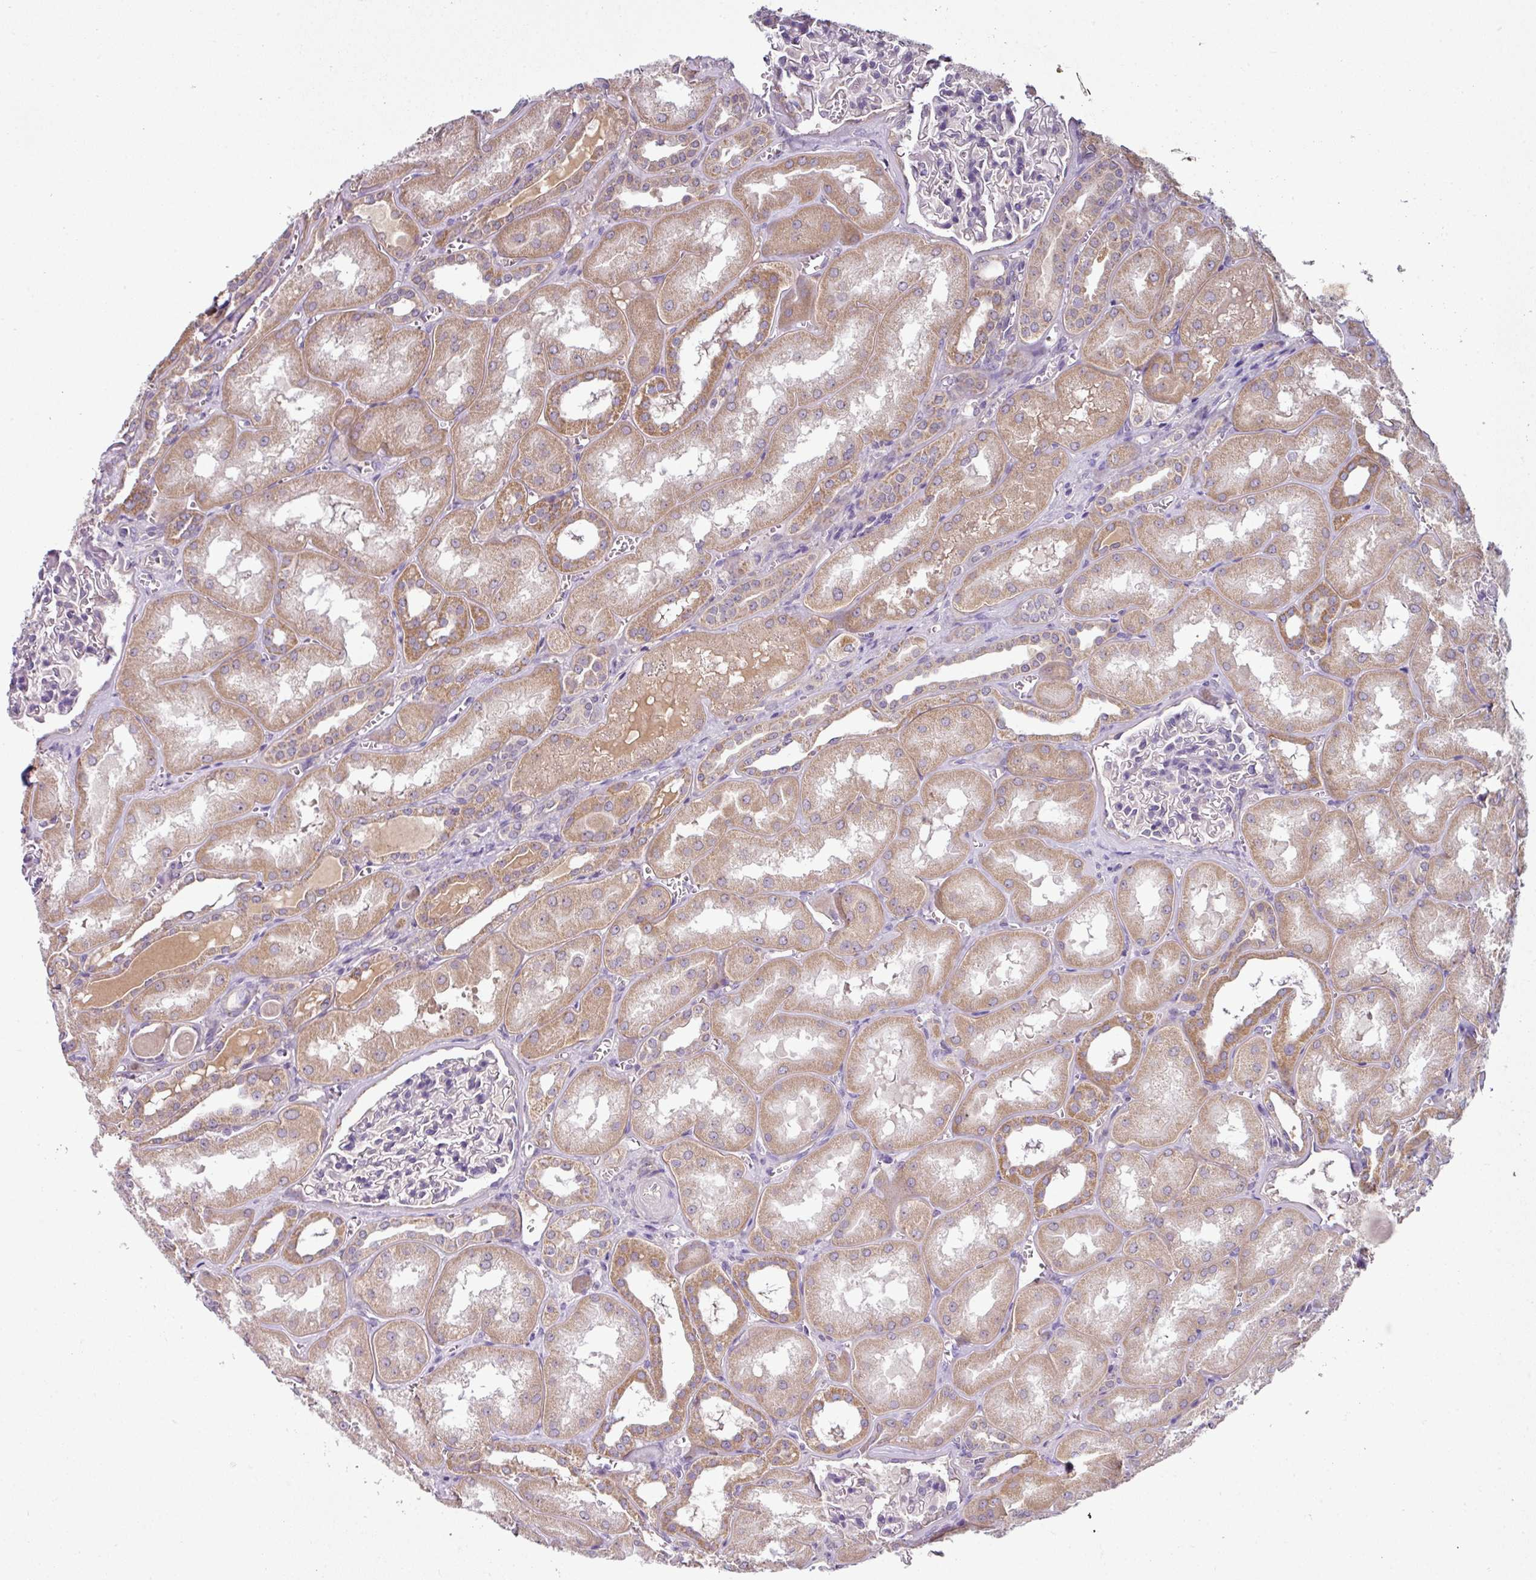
{"staining": {"intensity": "negative", "quantity": "none", "location": "none"}, "tissue": "kidney", "cell_type": "Cells in glomeruli", "image_type": "normal", "snomed": [{"axis": "morphology", "description": "Normal tissue, NOS"}, {"axis": "topography", "description": "Kidney"}], "caption": "A high-resolution histopathology image shows IHC staining of benign kidney, which shows no significant staining in cells in glomeruli.", "gene": "LRRC9", "patient": {"sex": "male", "age": 61}}